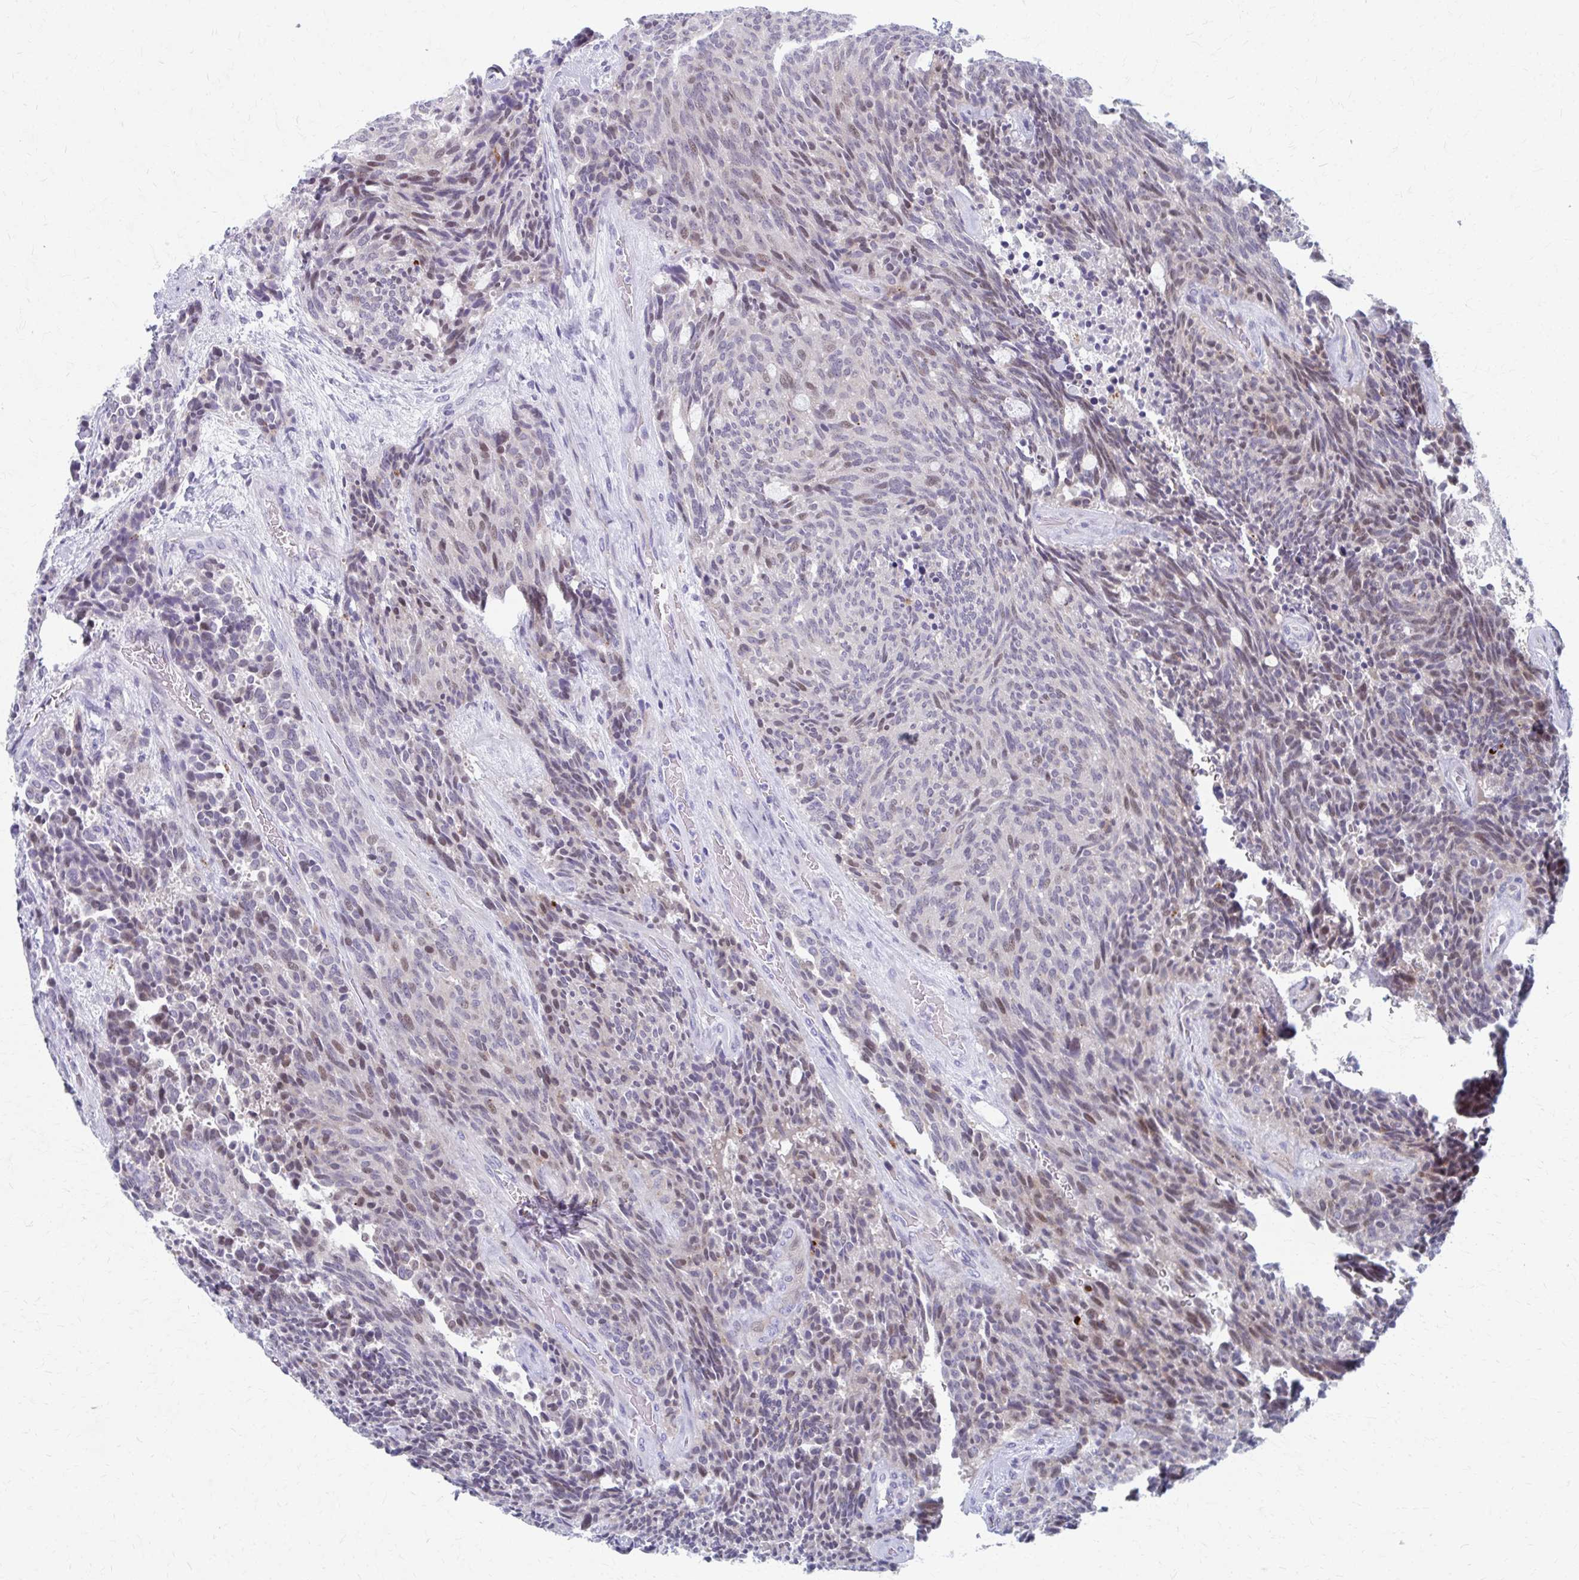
{"staining": {"intensity": "weak", "quantity": "<25%", "location": "nuclear"}, "tissue": "carcinoid", "cell_type": "Tumor cells", "image_type": "cancer", "snomed": [{"axis": "morphology", "description": "Carcinoid, malignant, NOS"}, {"axis": "topography", "description": "Pancreas"}], "caption": "DAB immunohistochemical staining of carcinoid (malignant) displays no significant positivity in tumor cells.", "gene": "ABHD16B", "patient": {"sex": "female", "age": 54}}